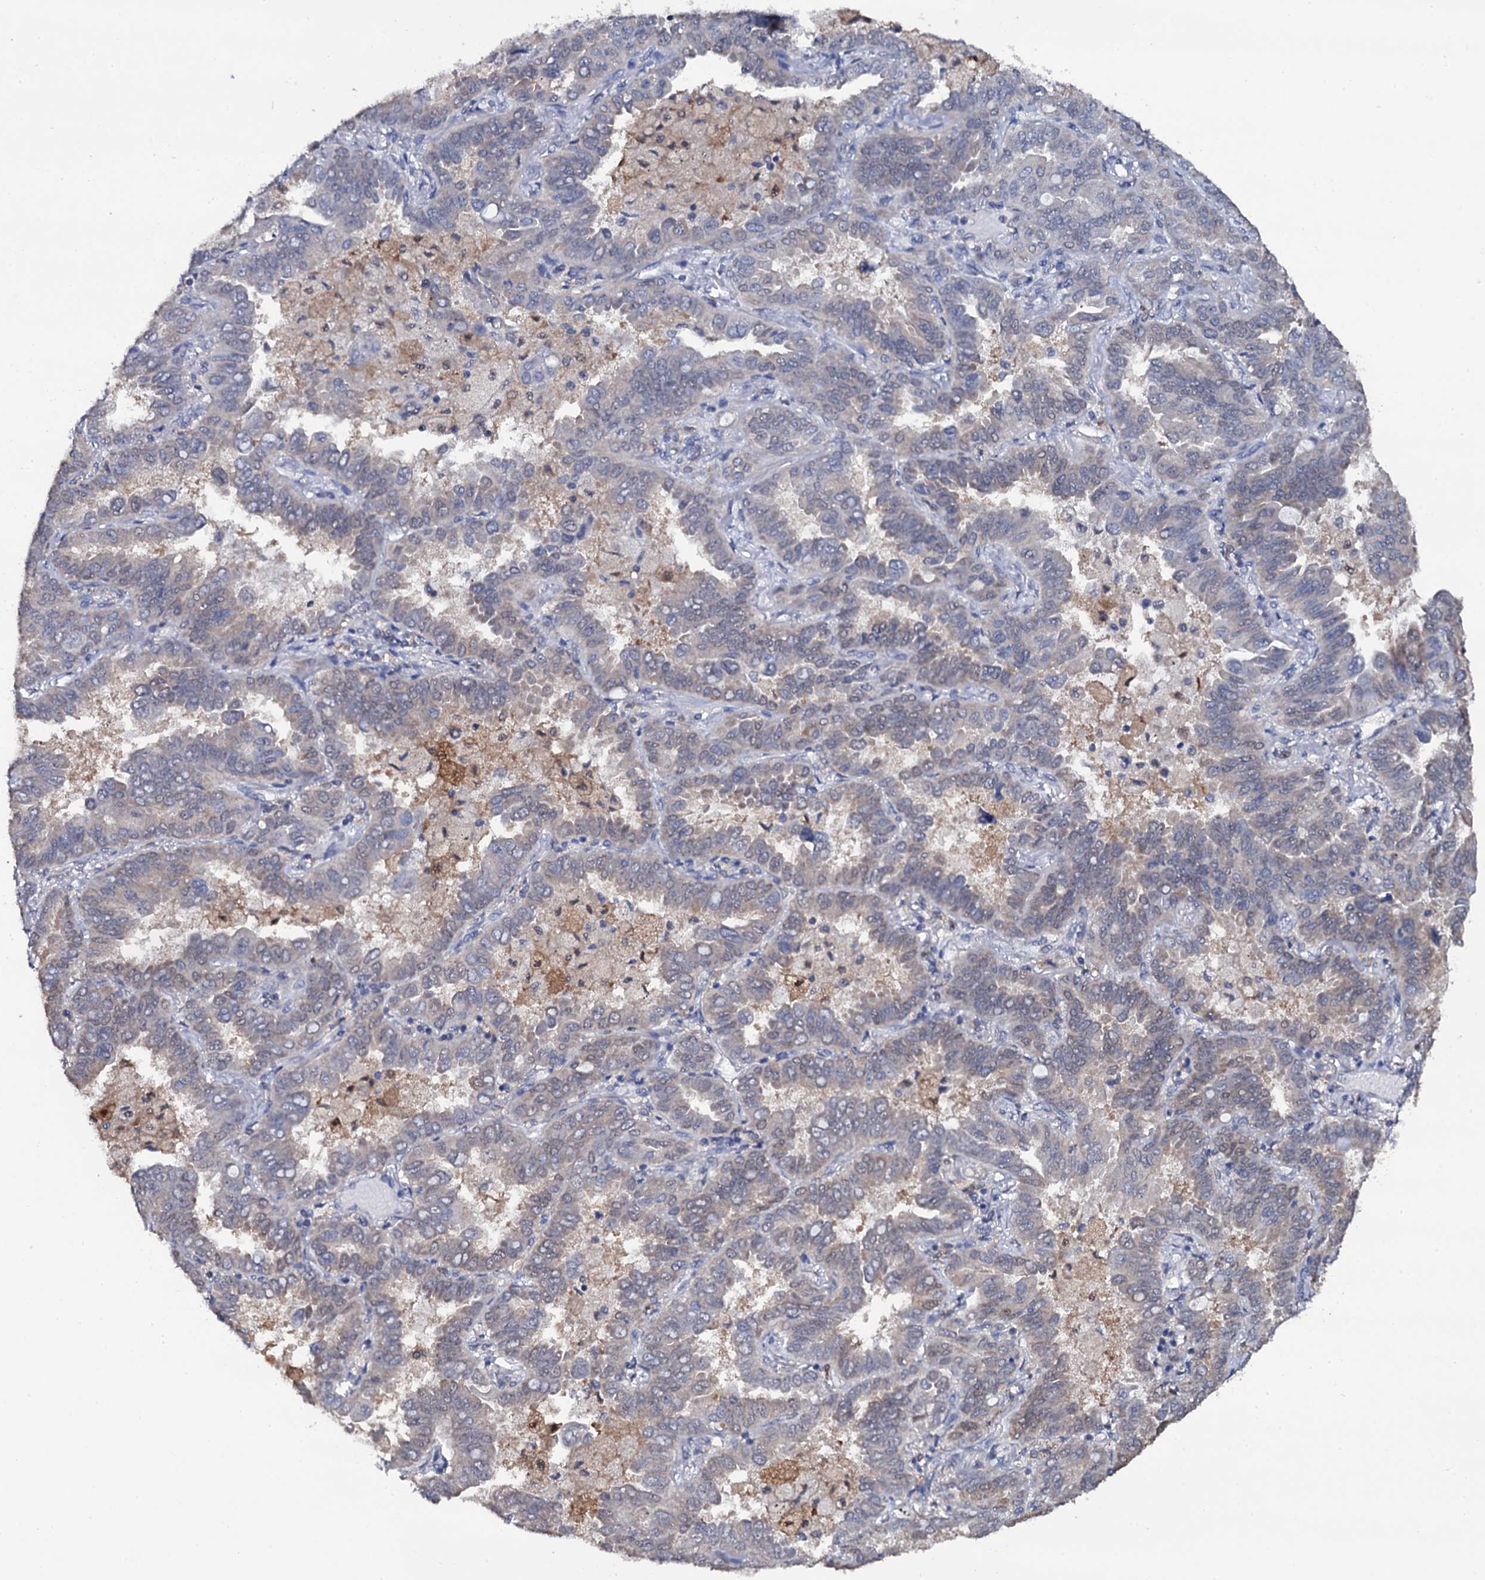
{"staining": {"intensity": "weak", "quantity": "<25%", "location": "cytoplasmic/membranous"}, "tissue": "lung cancer", "cell_type": "Tumor cells", "image_type": "cancer", "snomed": [{"axis": "morphology", "description": "Adenocarcinoma, NOS"}, {"axis": "topography", "description": "Lung"}], "caption": "There is no significant staining in tumor cells of adenocarcinoma (lung). (Stains: DAB (3,3'-diaminobenzidine) immunohistochemistry with hematoxylin counter stain, Microscopy: brightfield microscopy at high magnification).", "gene": "CRYL1", "patient": {"sex": "male", "age": 64}}